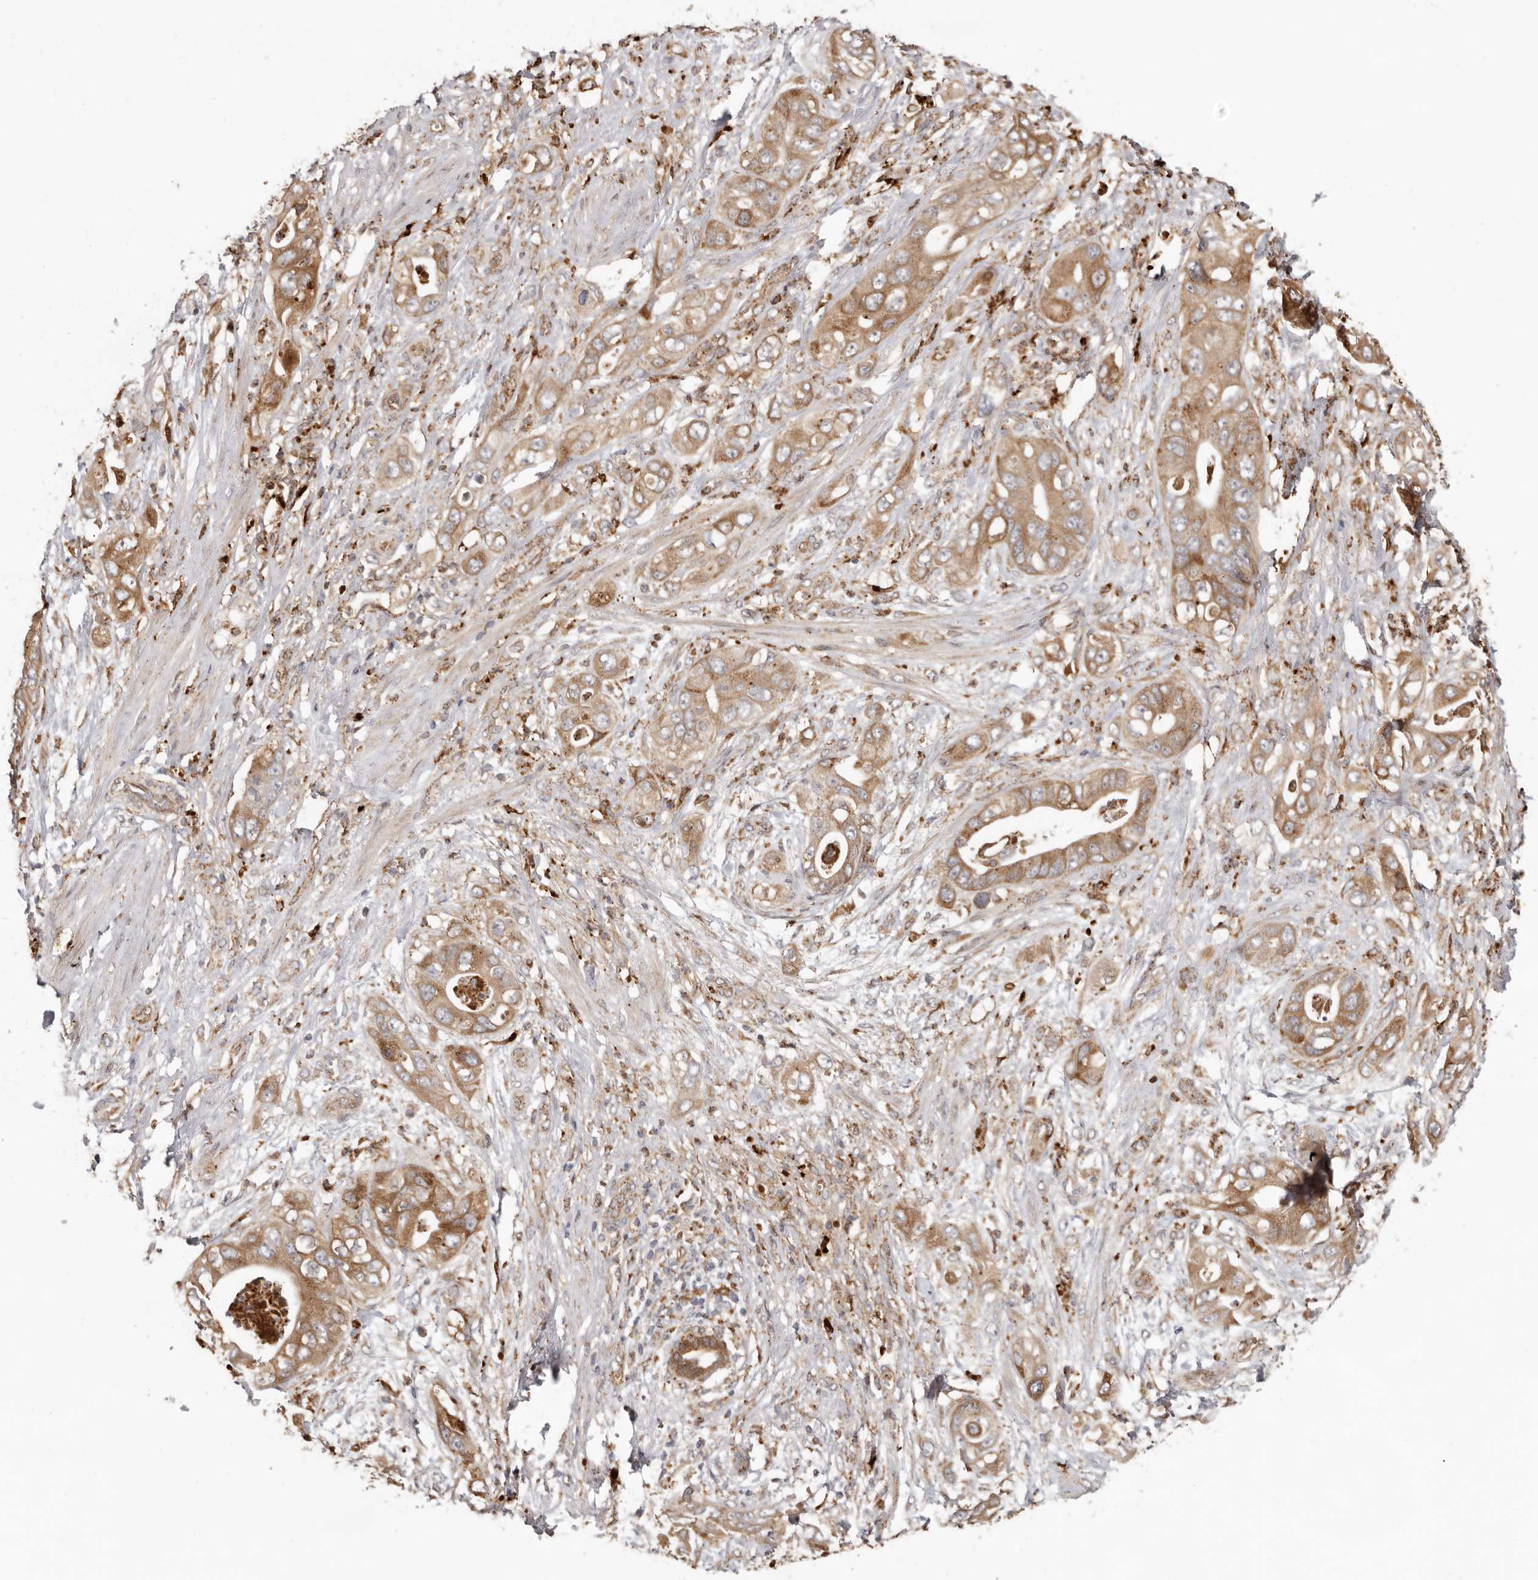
{"staining": {"intensity": "moderate", "quantity": ">75%", "location": "cytoplasmic/membranous"}, "tissue": "pancreatic cancer", "cell_type": "Tumor cells", "image_type": "cancer", "snomed": [{"axis": "morphology", "description": "Adenocarcinoma, NOS"}, {"axis": "topography", "description": "Pancreas"}], "caption": "Immunohistochemical staining of pancreatic cancer shows medium levels of moderate cytoplasmic/membranous positivity in approximately >75% of tumor cells. Nuclei are stained in blue.", "gene": "GRN", "patient": {"sex": "female", "age": 78}}